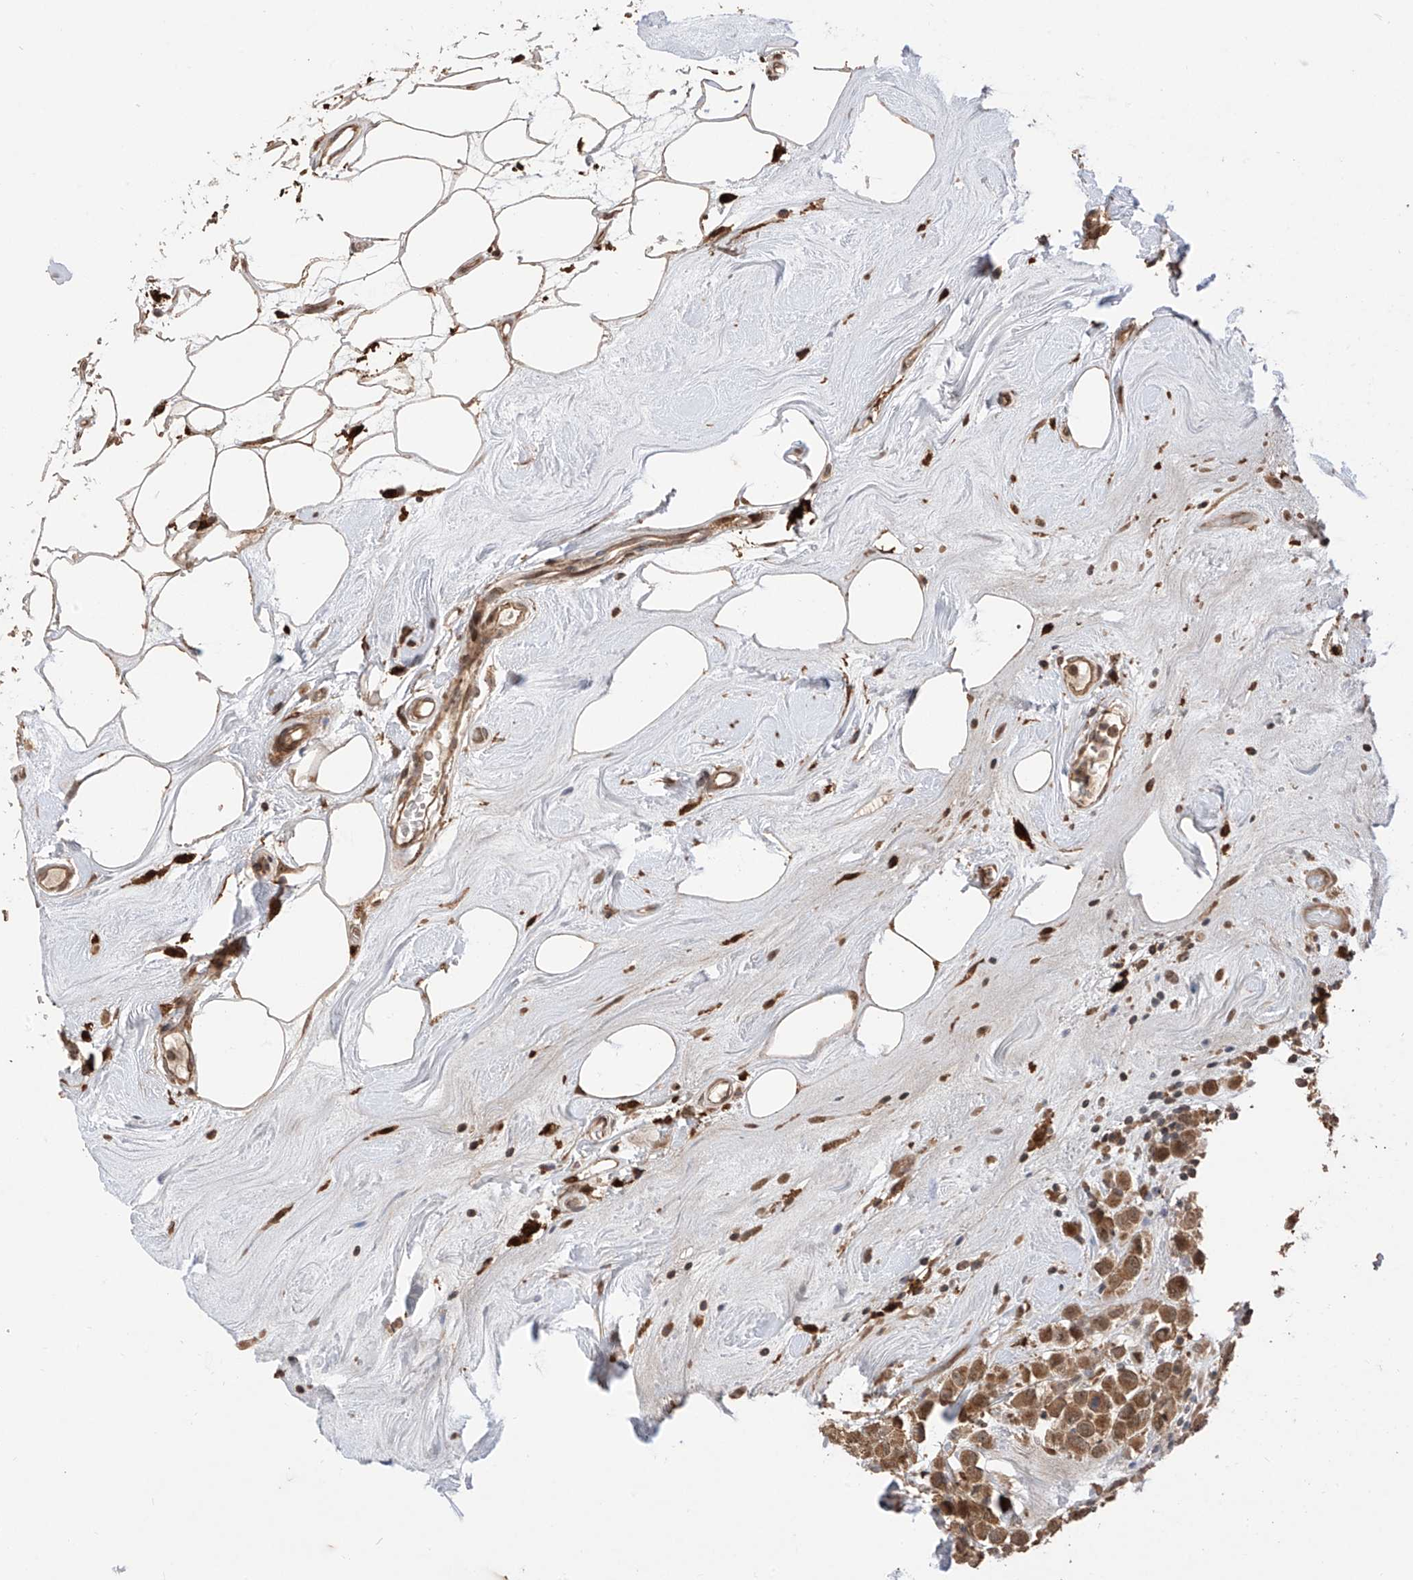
{"staining": {"intensity": "moderate", "quantity": ">75%", "location": "cytoplasmic/membranous,nuclear"}, "tissue": "breast cancer", "cell_type": "Tumor cells", "image_type": "cancer", "snomed": [{"axis": "morphology", "description": "Duct carcinoma"}, {"axis": "topography", "description": "Breast"}], "caption": "Breast cancer (infiltrating ductal carcinoma) stained with DAB (3,3'-diaminobenzidine) IHC demonstrates medium levels of moderate cytoplasmic/membranous and nuclear staining in about >75% of tumor cells. Nuclei are stained in blue.", "gene": "LATS1", "patient": {"sex": "female", "age": 61}}